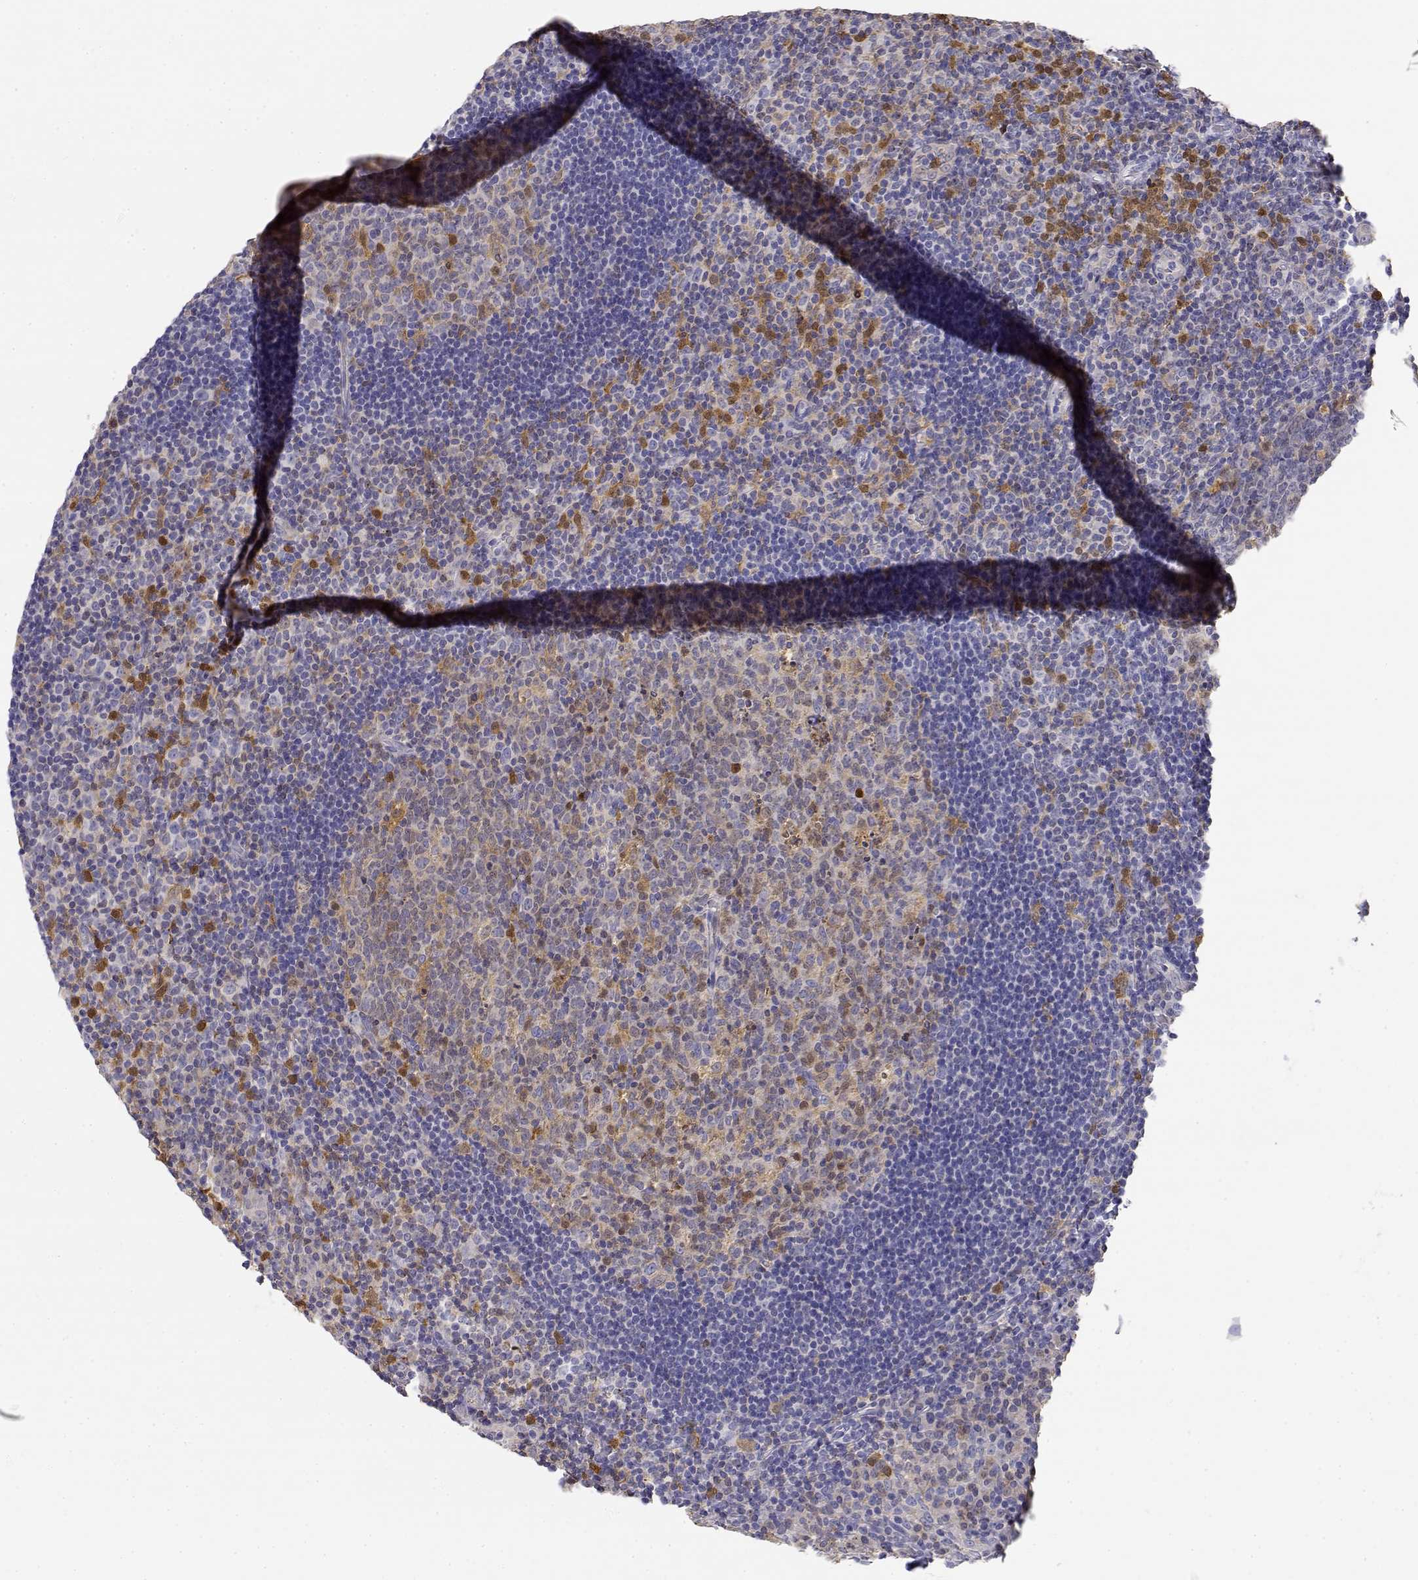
{"staining": {"intensity": "moderate", "quantity": "<25%", "location": "cytoplasmic/membranous"}, "tissue": "tonsil", "cell_type": "Germinal center cells", "image_type": "normal", "snomed": [{"axis": "morphology", "description": "Normal tissue, NOS"}, {"axis": "topography", "description": "Tonsil"}], "caption": "Brown immunohistochemical staining in unremarkable tonsil shows moderate cytoplasmic/membranous positivity in about <25% of germinal center cells. The protein is shown in brown color, while the nuclei are stained blue.", "gene": "ADA", "patient": {"sex": "male", "age": 17}}